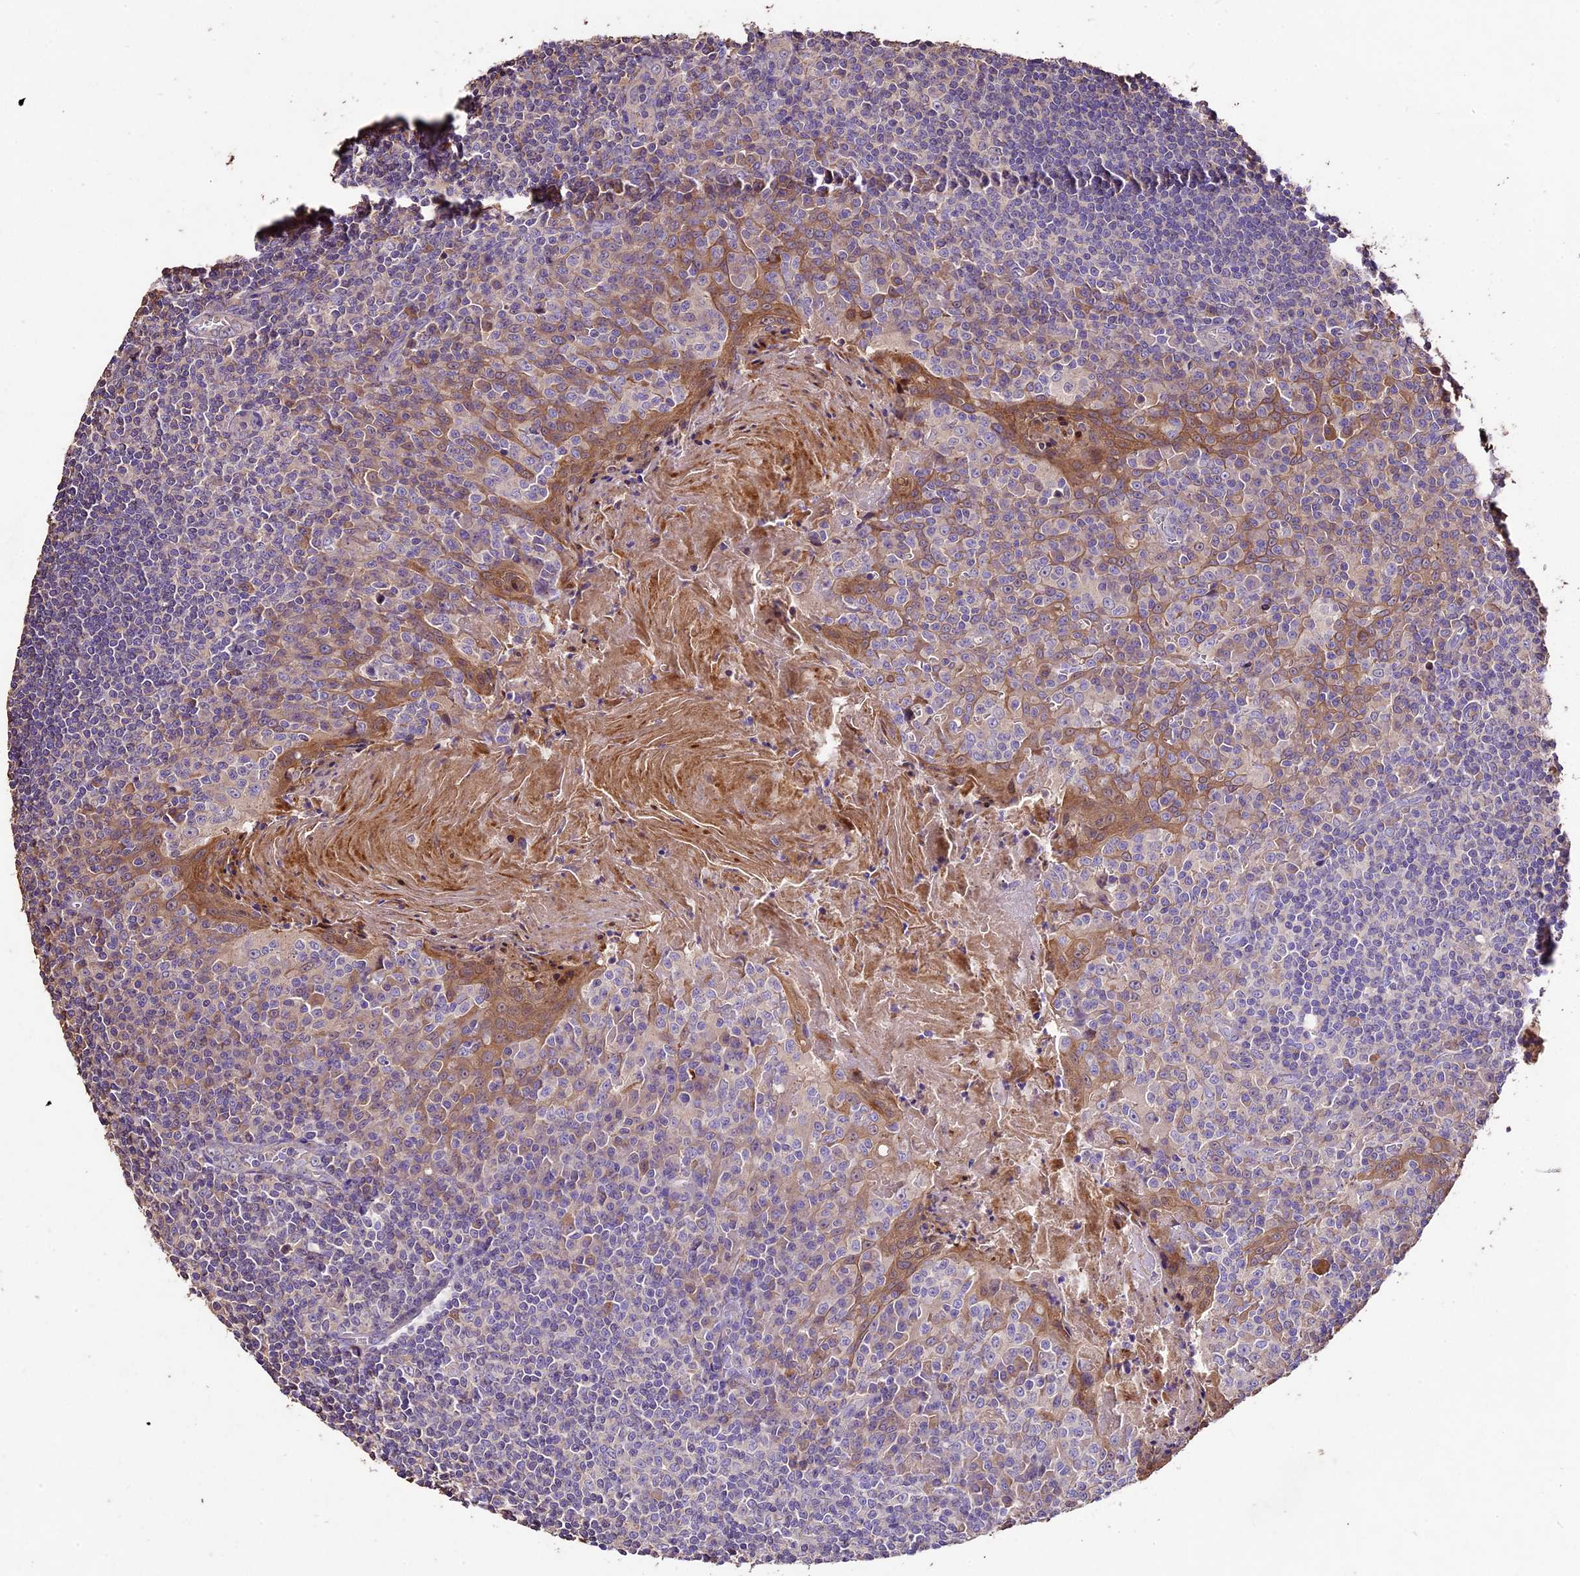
{"staining": {"intensity": "negative", "quantity": "none", "location": "none"}, "tissue": "tonsil", "cell_type": "Germinal center cells", "image_type": "normal", "snomed": [{"axis": "morphology", "description": "Normal tissue, NOS"}, {"axis": "topography", "description": "Tonsil"}], "caption": "Germinal center cells show no significant protein positivity in unremarkable tonsil.", "gene": "CRLF1", "patient": {"sex": "male", "age": 27}}